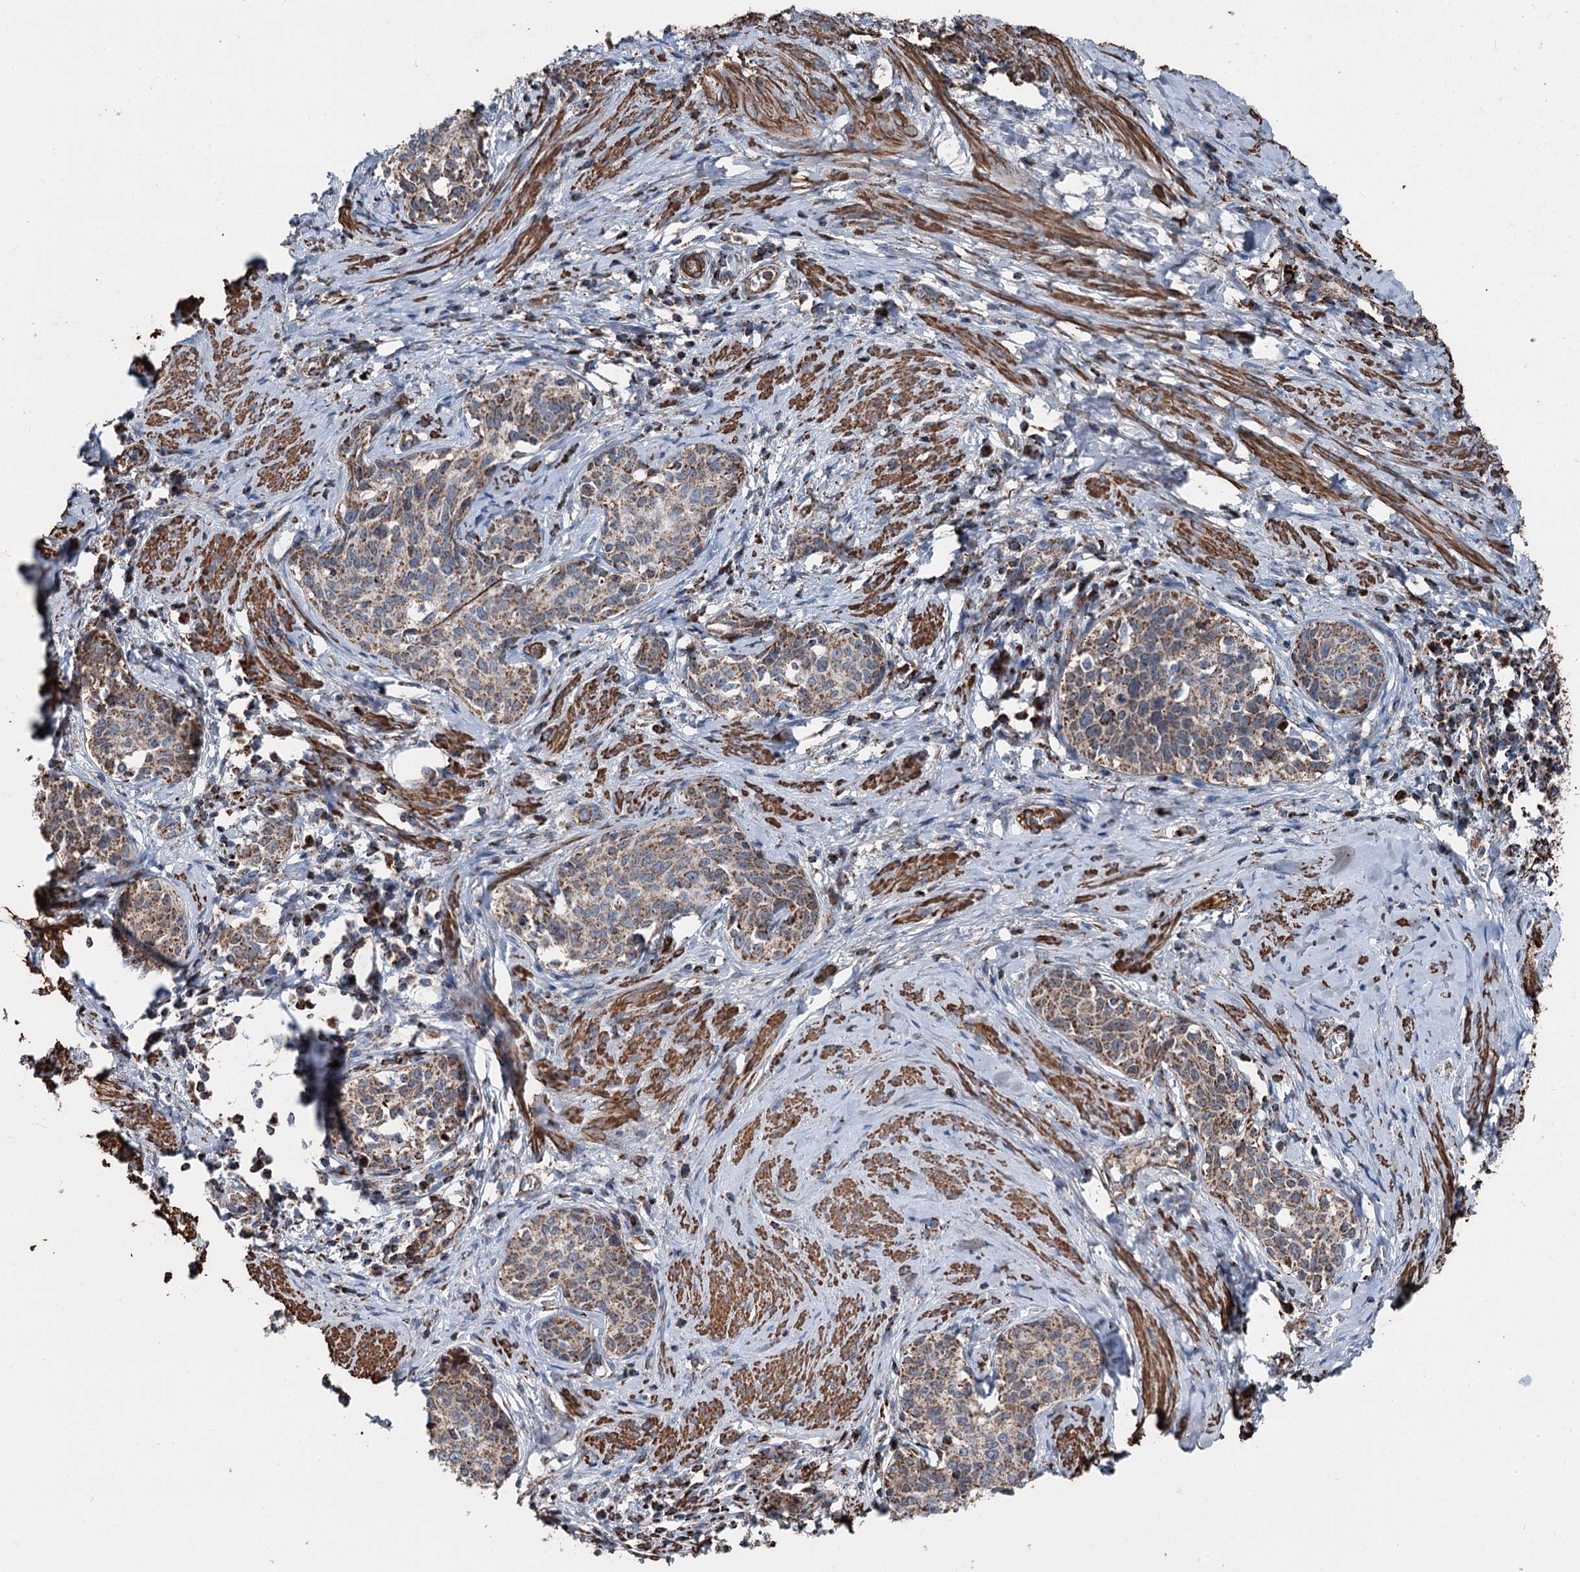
{"staining": {"intensity": "moderate", "quantity": ">75%", "location": "cytoplasmic/membranous"}, "tissue": "cervical cancer", "cell_type": "Tumor cells", "image_type": "cancer", "snomed": [{"axis": "morphology", "description": "Squamous cell carcinoma, NOS"}, {"axis": "morphology", "description": "Adenocarcinoma, NOS"}, {"axis": "topography", "description": "Cervix"}], "caption": "This histopathology image demonstrates IHC staining of squamous cell carcinoma (cervical), with medium moderate cytoplasmic/membranous positivity in about >75% of tumor cells.", "gene": "DDIAS", "patient": {"sex": "female", "age": 52}}